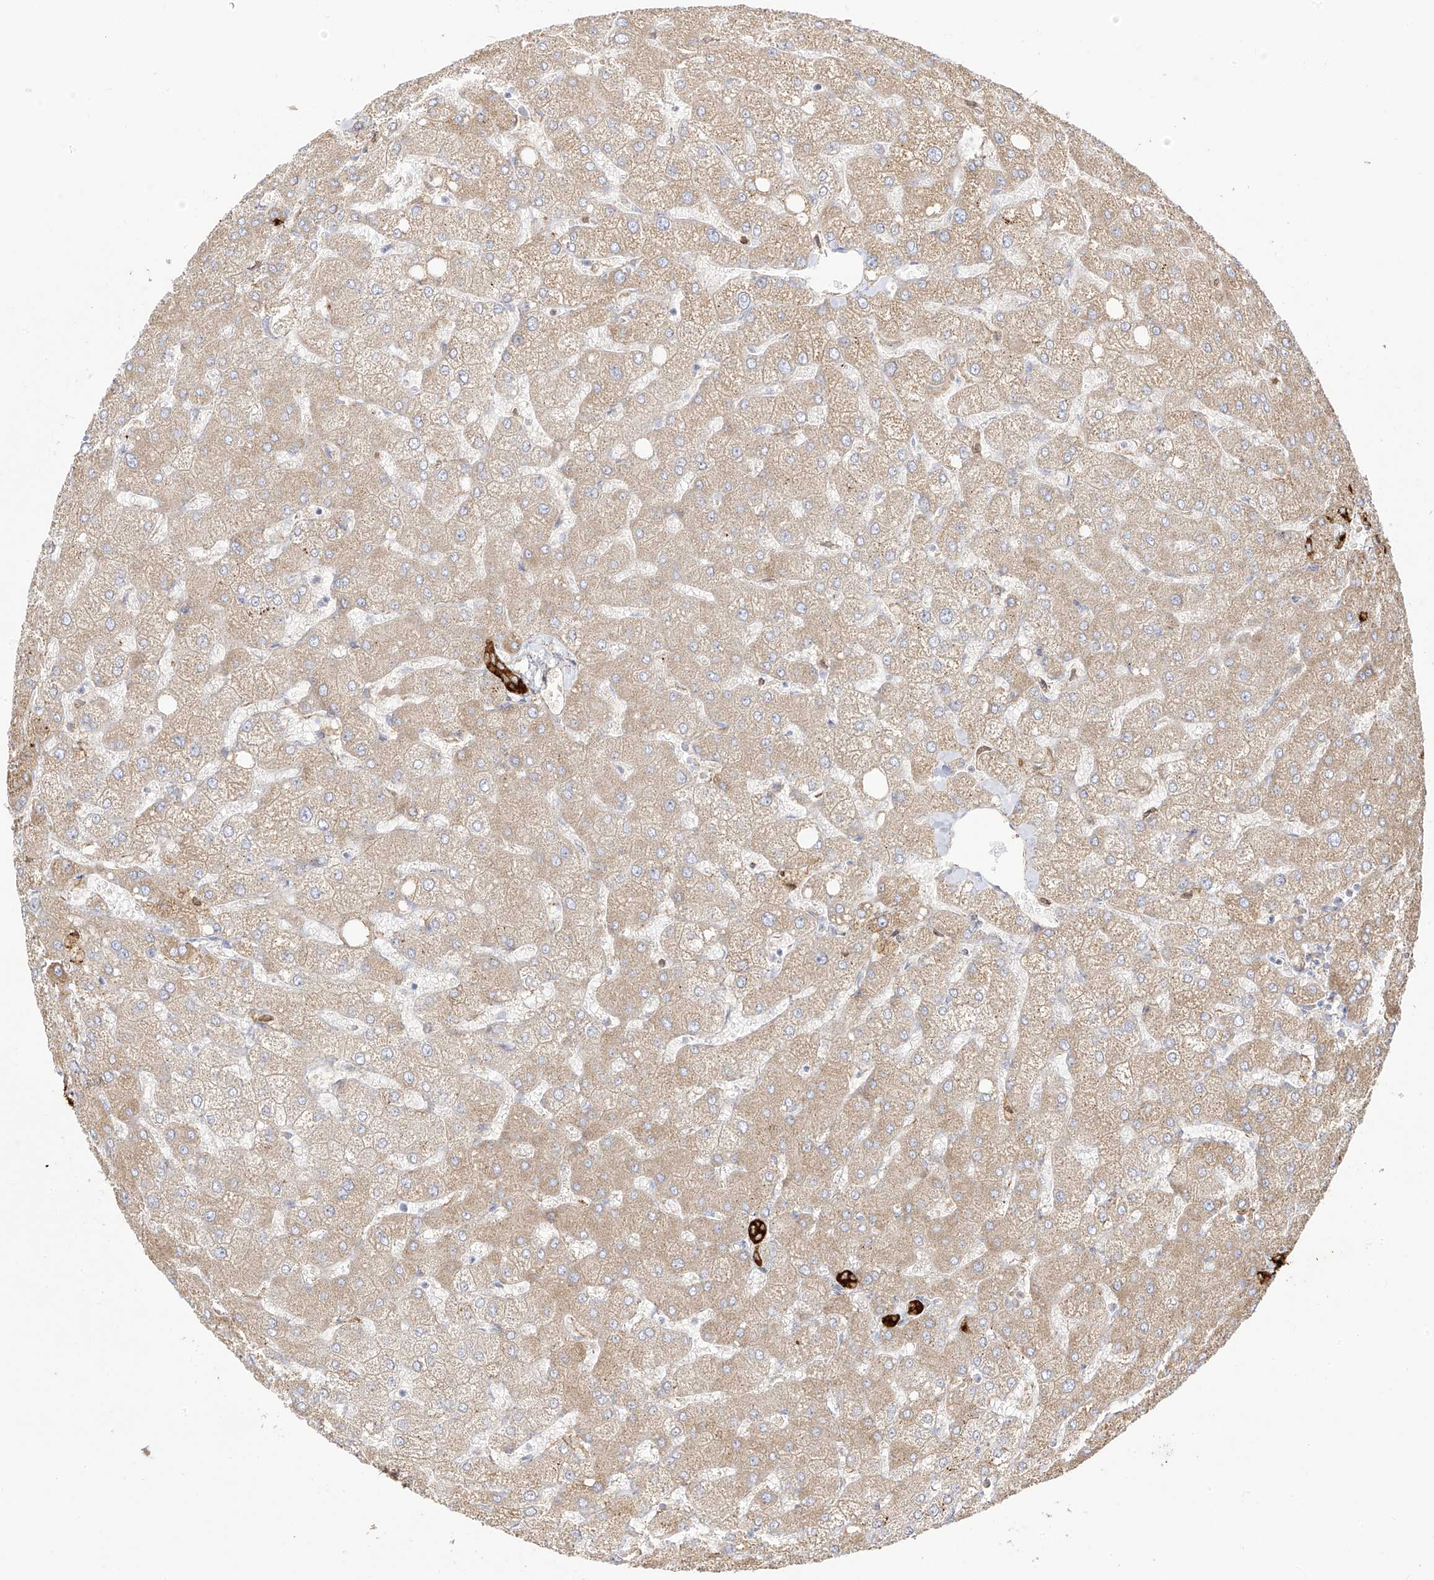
{"staining": {"intensity": "strong", "quantity": ">75%", "location": "cytoplasmic/membranous"}, "tissue": "liver", "cell_type": "Cholangiocytes", "image_type": "normal", "snomed": [{"axis": "morphology", "description": "Normal tissue, NOS"}, {"axis": "topography", "description": "Liver"}], "caption": "This photomicrograph displays immunohistochemistry staining of normal liver, with high strong cytoplasmic/membranous expression in approximately >75% of cholangiocytes.", "gene": "ZGRF1", "patient": {"sex": "female", "age": 54}}